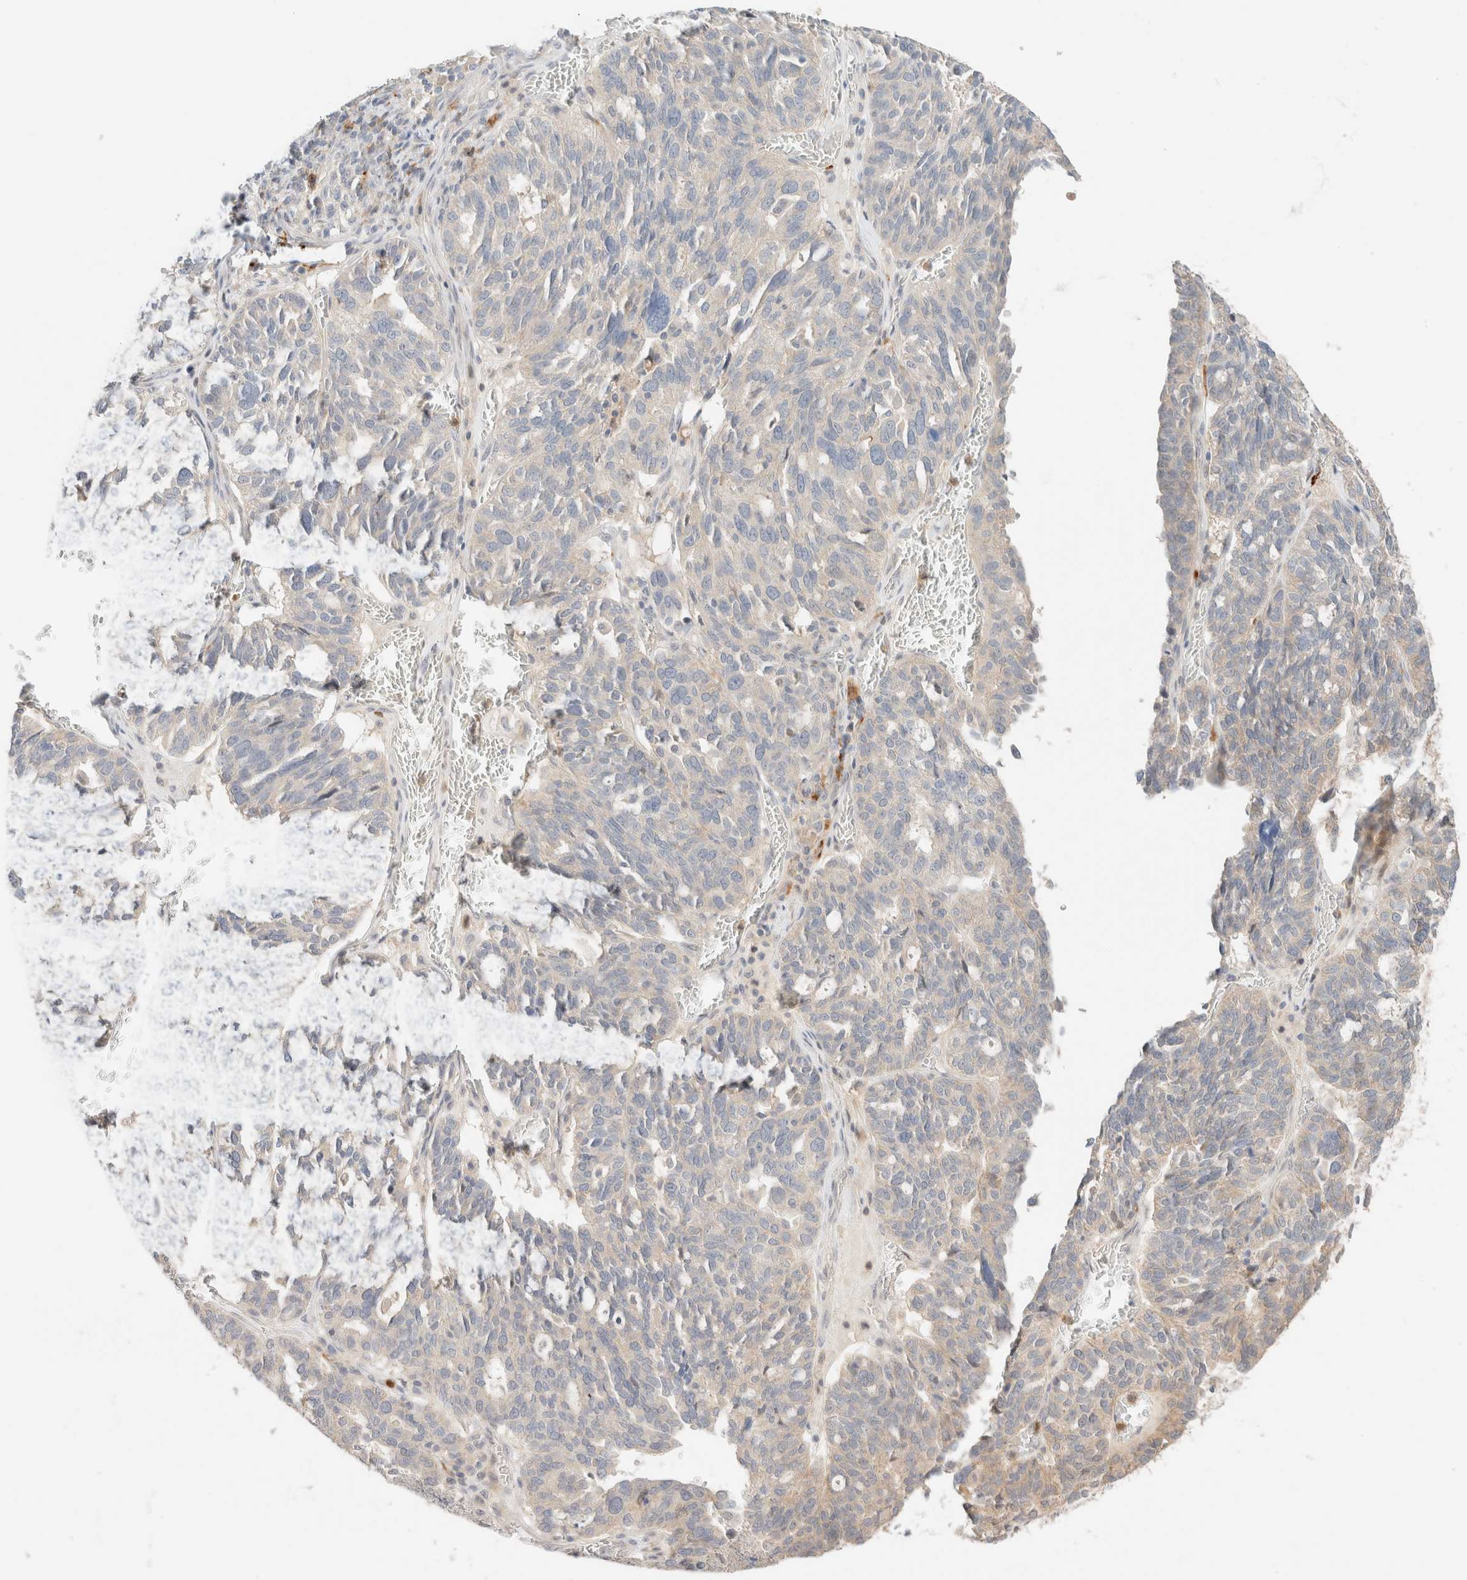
{"staining": {"intensity": "weak", "quantity": "25%-75%", "location": "cytoplasmic/membranous"}, "tissue": "ovarian cancer", "cell_type": "Tumor cells", "image_type": "cancer", "snomed": [{"axis": "morphology", "description": "Cystadenocarcinoma, serous, NOS"}, {"axis": "topography", "description": "Ovary"}], "caption": "Approximately 25%-75% of tumor cells in human ovarian serous cystadenocarcinoma show weak cytoplasmic/membranous protein positivity as visualized by brown immunohistochemical staining.", "gene": "SGSM2", "patient": {"sex": "female", "age": 59}}